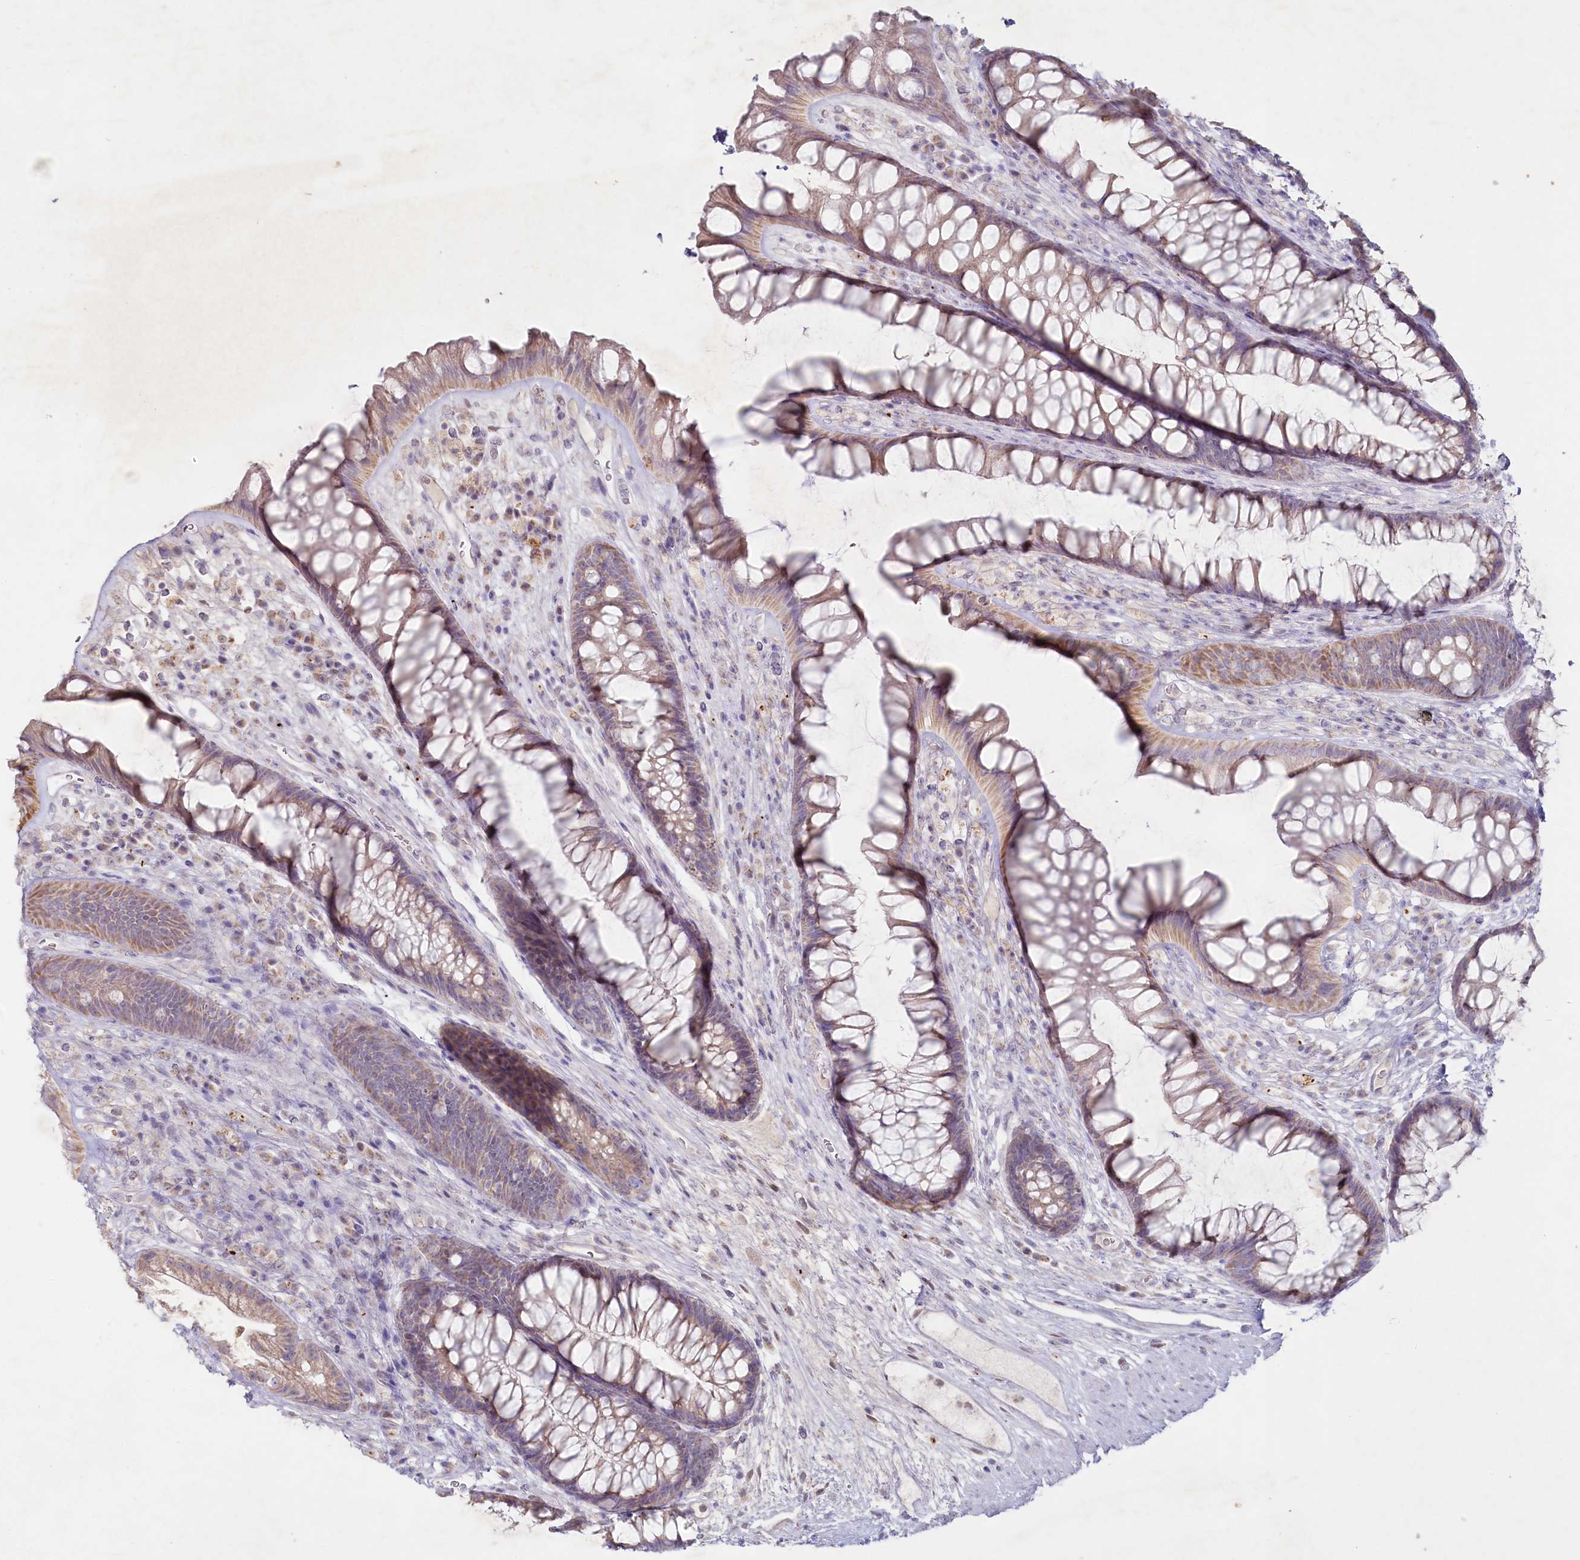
{"staining": {"intensity": "weak", "quantity": ">75%", "location": "cytoplasmic/membranous"}, "tissue": "rectum", "cell_type": "Glandular cells", "image_type": "normal", "snomed": [{"axis": "morphology", "description": "Normal tissue, NOS"}, {"axis": "topography", "description": "Rectum"}], "caption": "This photomicrograph reveals benign rectum stained with IHC to label a protein in brown. The cytoplasmic/membranous of glandular cells show weak positivity for the protein. Nuclei are counter-stained blue.", "gene": "PSAPL1", "patient": {"sex": "male", "age": 74}}